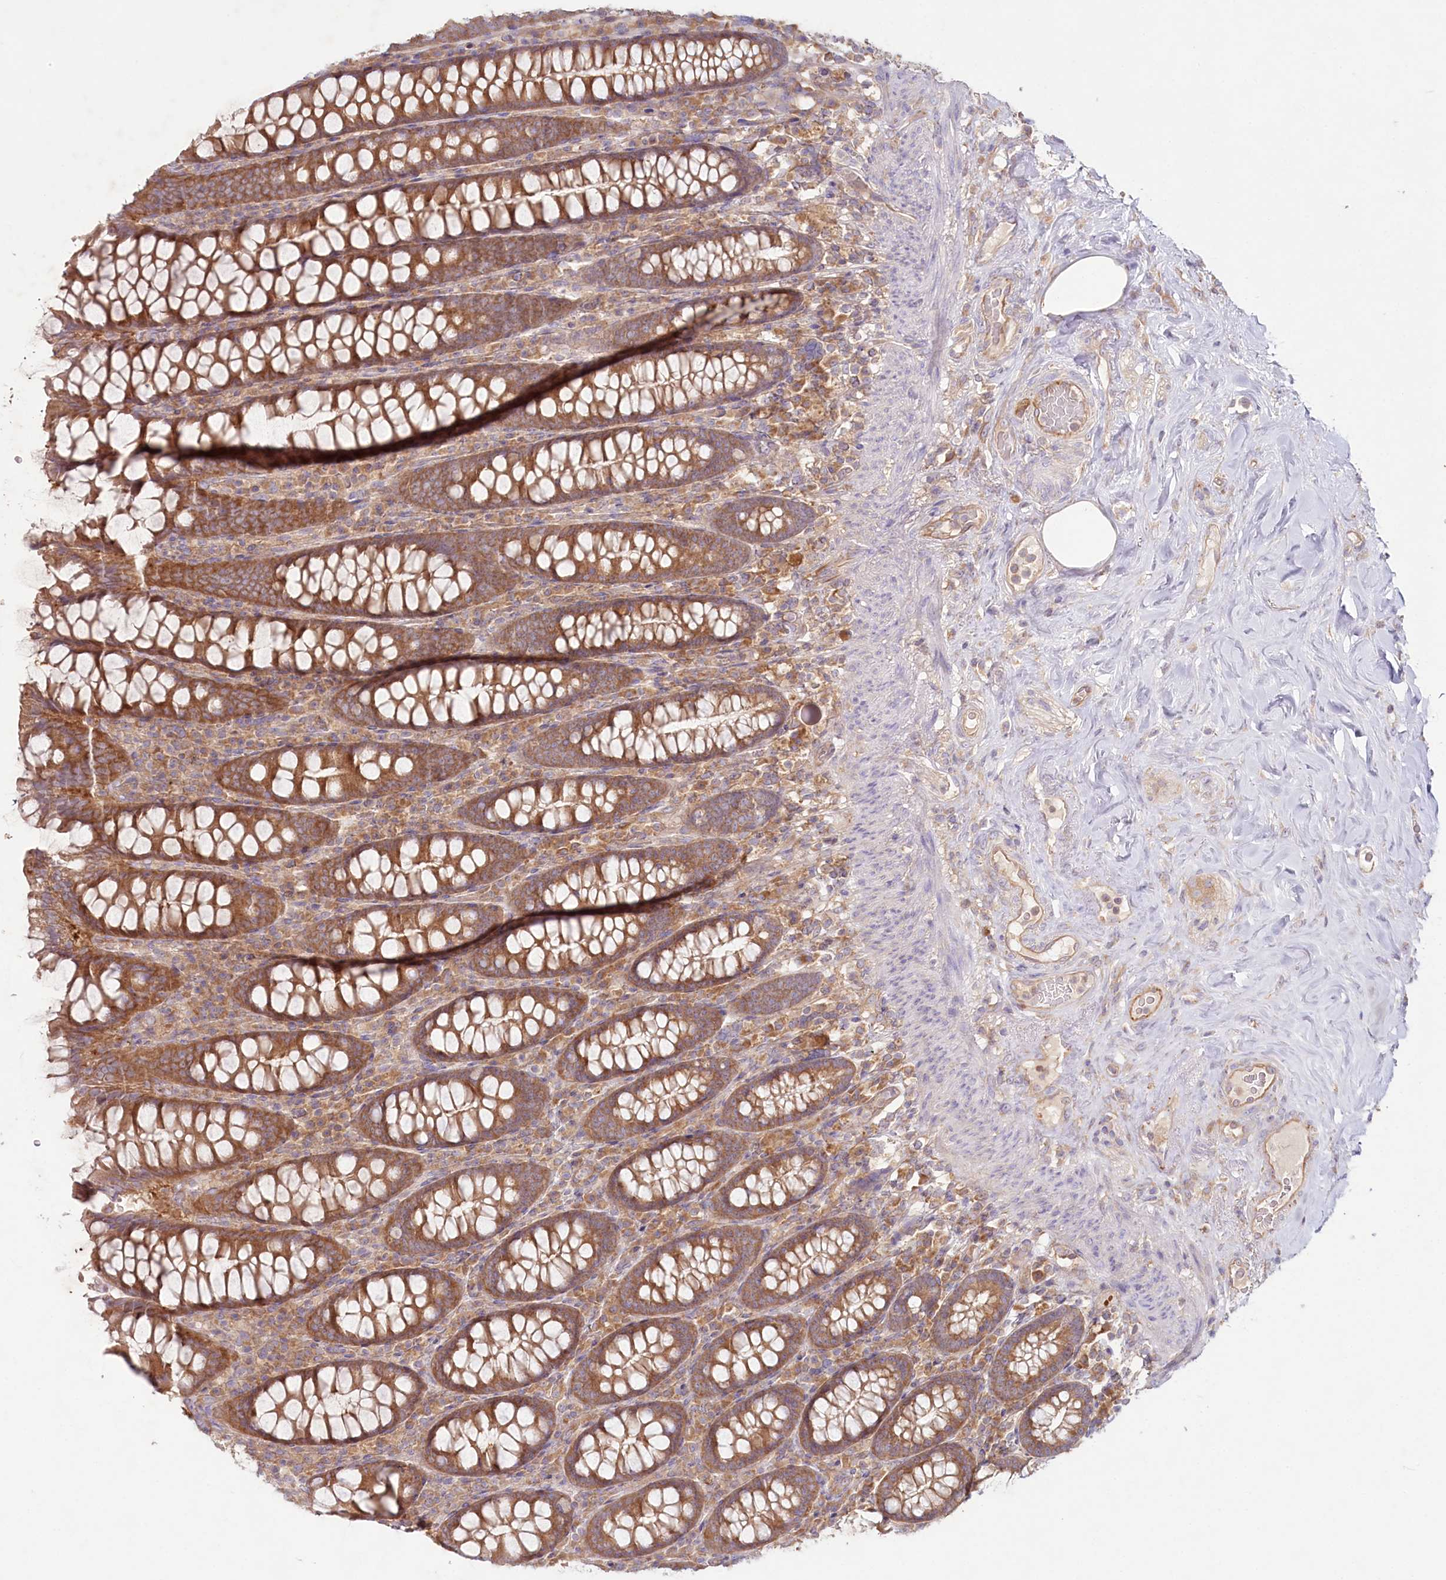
{"staining": {"intensity": "weak", "quantity": ">75%", "location": "cytoplasmic/membranous"}, "tissue": "colon", "cell_type": "Endothelial cells", "image_type": "normal", "snomed": [{"axis": "morphology", "description": "Normal tissue, NOS"}, {"axis": "topography", "description": "Colon"}], "caption": "Immunohistochemical staining of benign human colon shows weak cytoplasmic/membranous protein expression in about >75% of endothelial cells.", "gene": "TNIP1", "patient": {"sex": "female", "age": 79}}